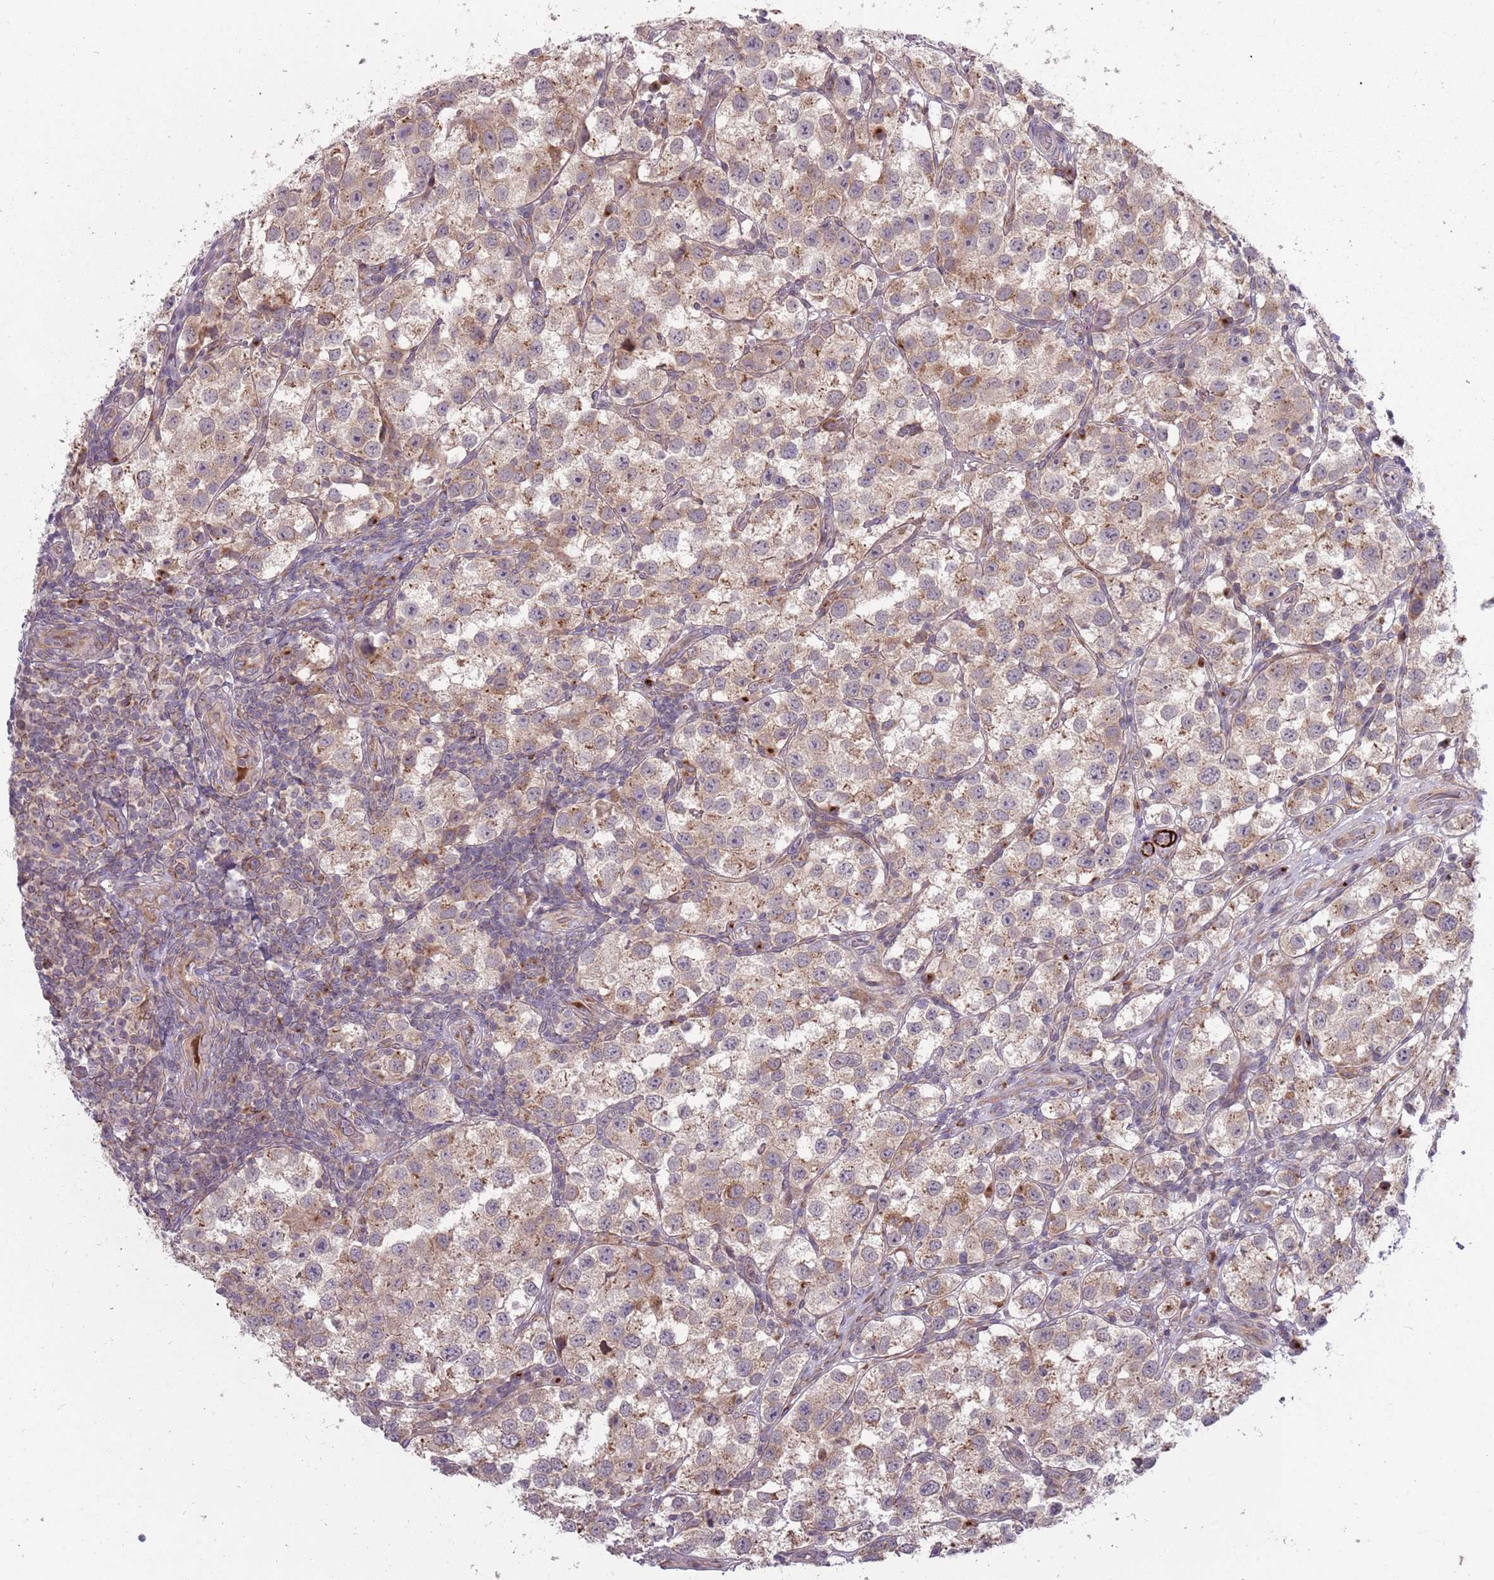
{"staining": {"intensity": "moderate", "quantity": ">75%", "location": "cytoplasmic/membranous"}, "tissue": "testis cancer", "cell_type": "Tumor cells", "image_type": "cancer", "snomed": [{"axis": "morphology", "description": "Seminoma, NOS"}, {"axis": "topography", "description": "Testis"}], "caption": "Immunohistochemistry of human testis cancer demonstrates medium levels of moderate cytoplasmic/membranous staining in about >75% of tumor cells.", "gene": "PLD6", "patient": {"sex": "male", "age": 37}}